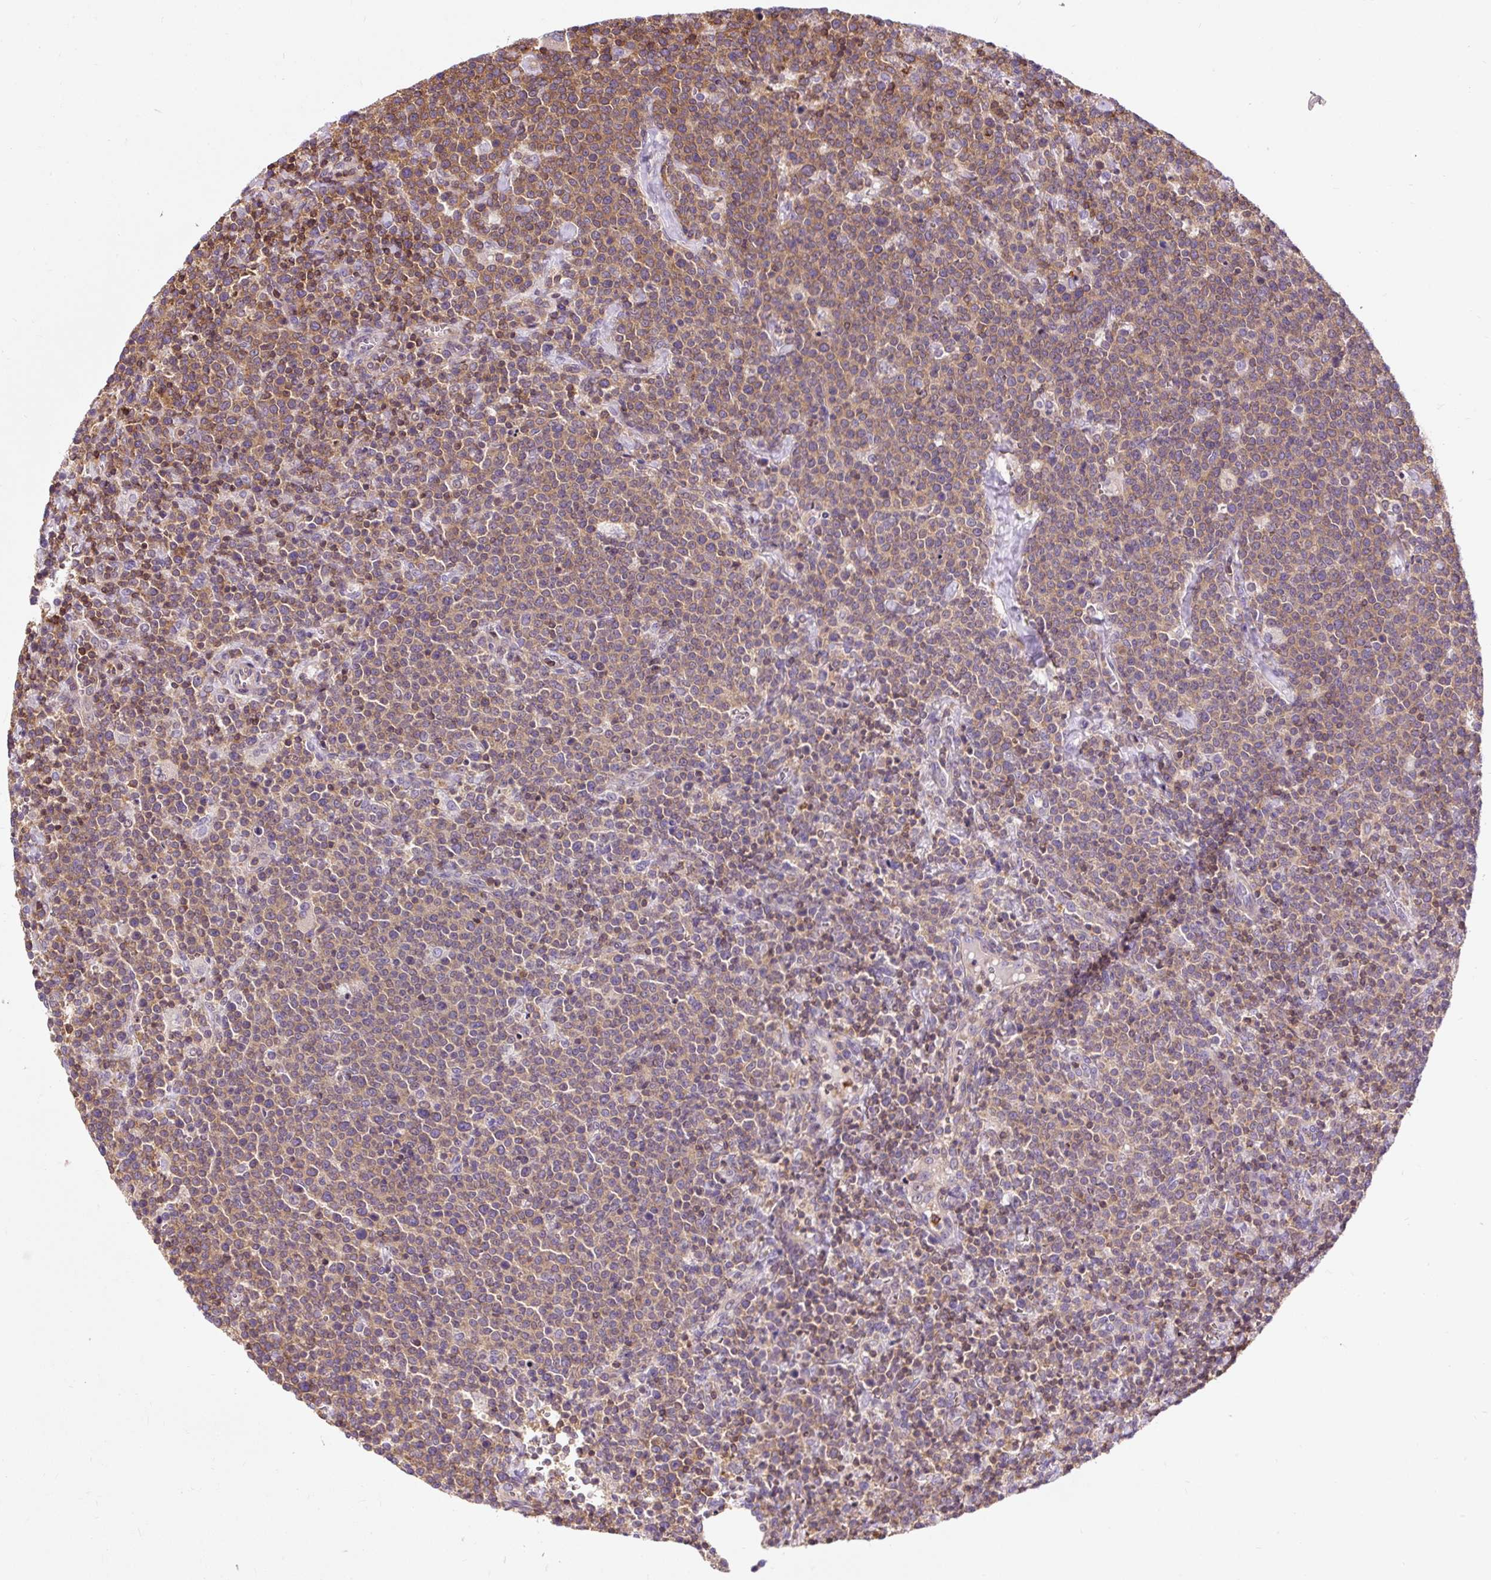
{"staining": {"intensity": "moderate", "quantity": "25%-75%", "location": "cytoplasmic/membranous"}, "tissue": "lymphoma", "cell_type": "Tumor cells", "image_type": "cancer", "snomed": [{"axis": "morphology", "description": "Malignant lymphoma, non-Hodgkin's type, High grade"}, {"axis": "topography", "description": "Lymph node"}], "caption": "Immunohistochemistry of lymphoma displays medium levels of moderate cytoplasmic/membranous expression in approximately 25%-75% of tumor cells.", "gene": "CISD3", "patient": {"sex": "male", "age": 61}}